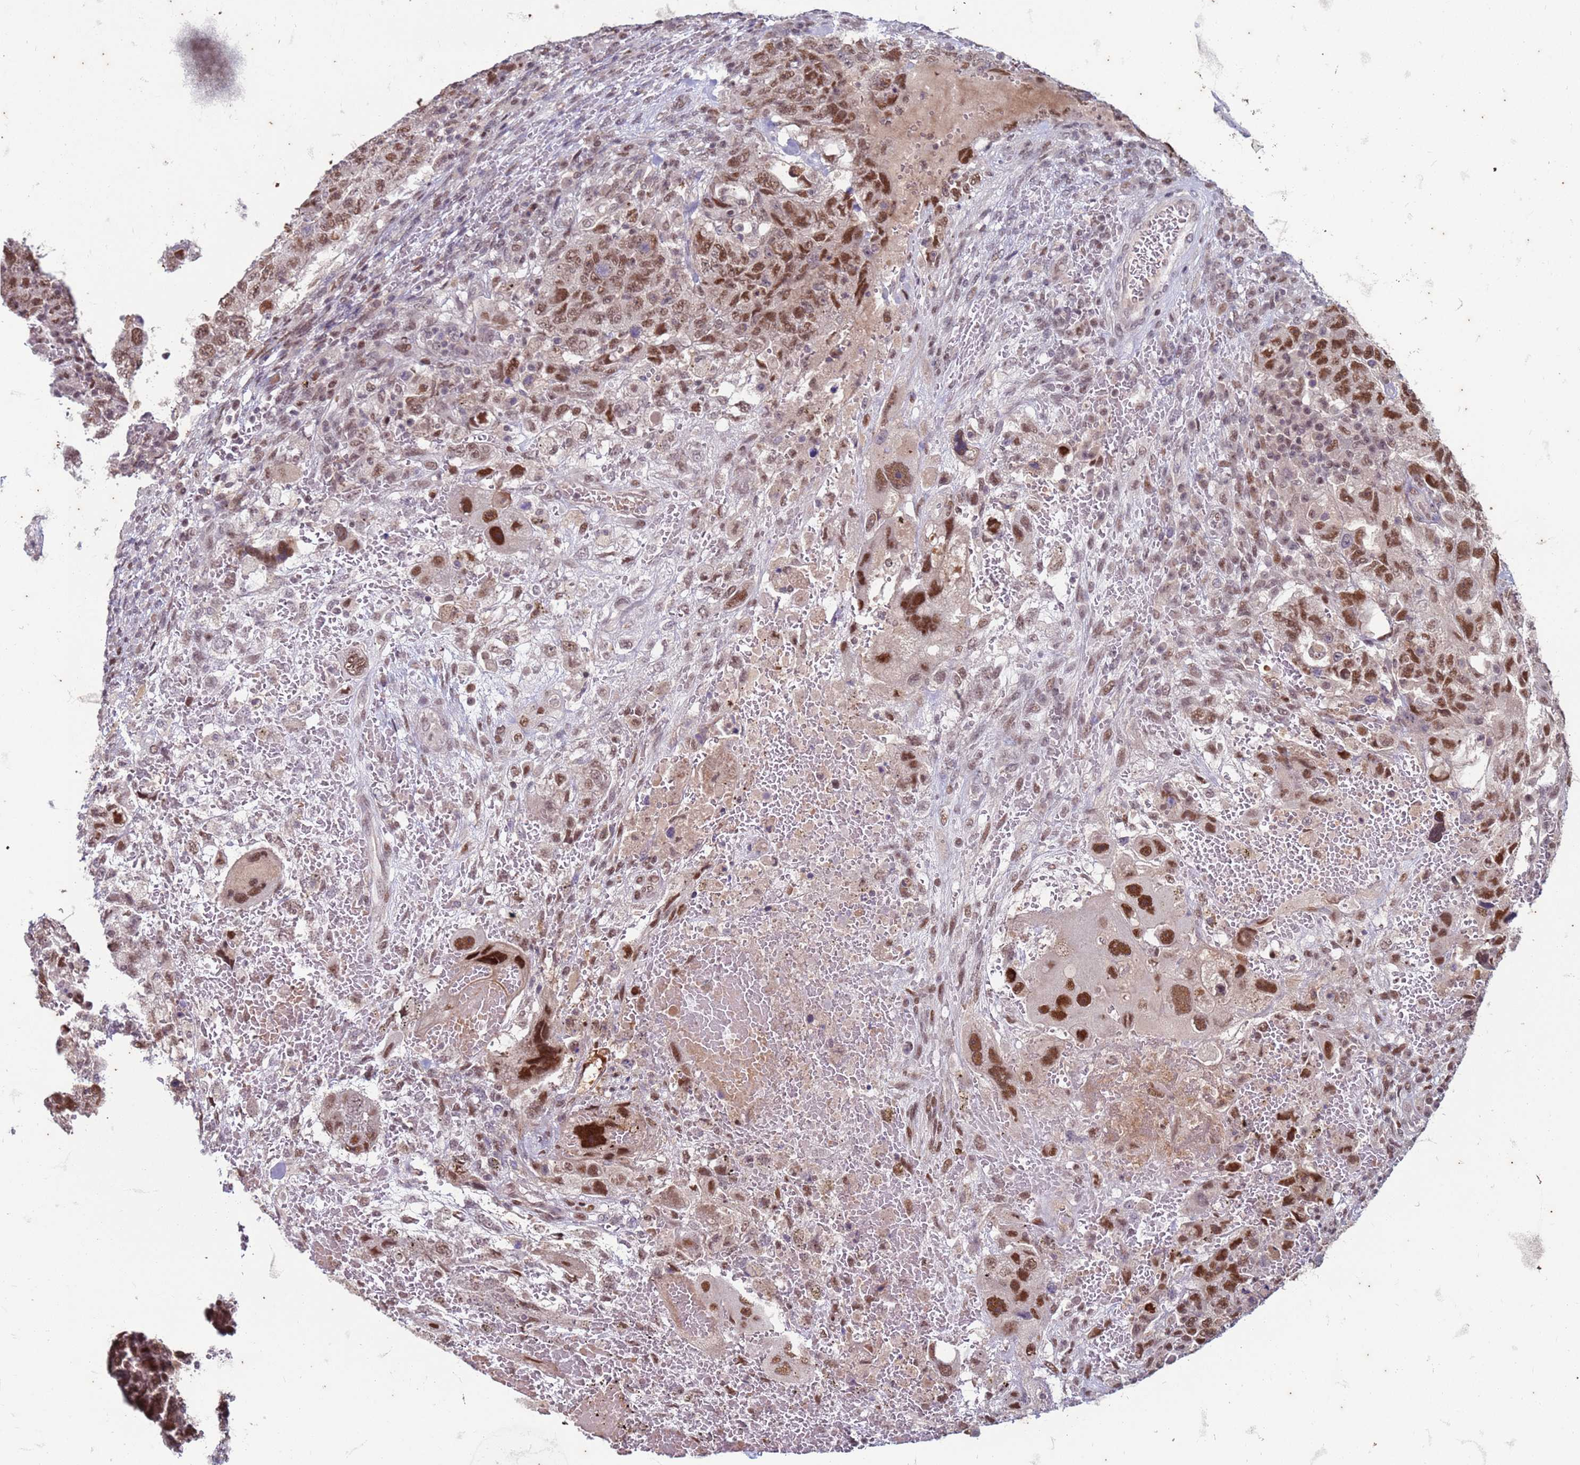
{"staining": {"intensity": "moderate", "quantity": ">75%", "location": "nuclear"}, "tissue": "testis cancer", "cell_type": "Tumor cells", "image_type": "cancer", "snomed": [{"axis": "morphology", "description": "Carcinoma, Embryonal, NOS"}, {"axis": "topography", "description": "Testis"}], "caption": "Testis embryonal carcinoma was stained to show a protein in brown. There is medium levels of moderate nuclear expression in approximately >75% of tumor cells.", "gene": "TRMT6", "patient": {"sex": "male", "age": 26}}